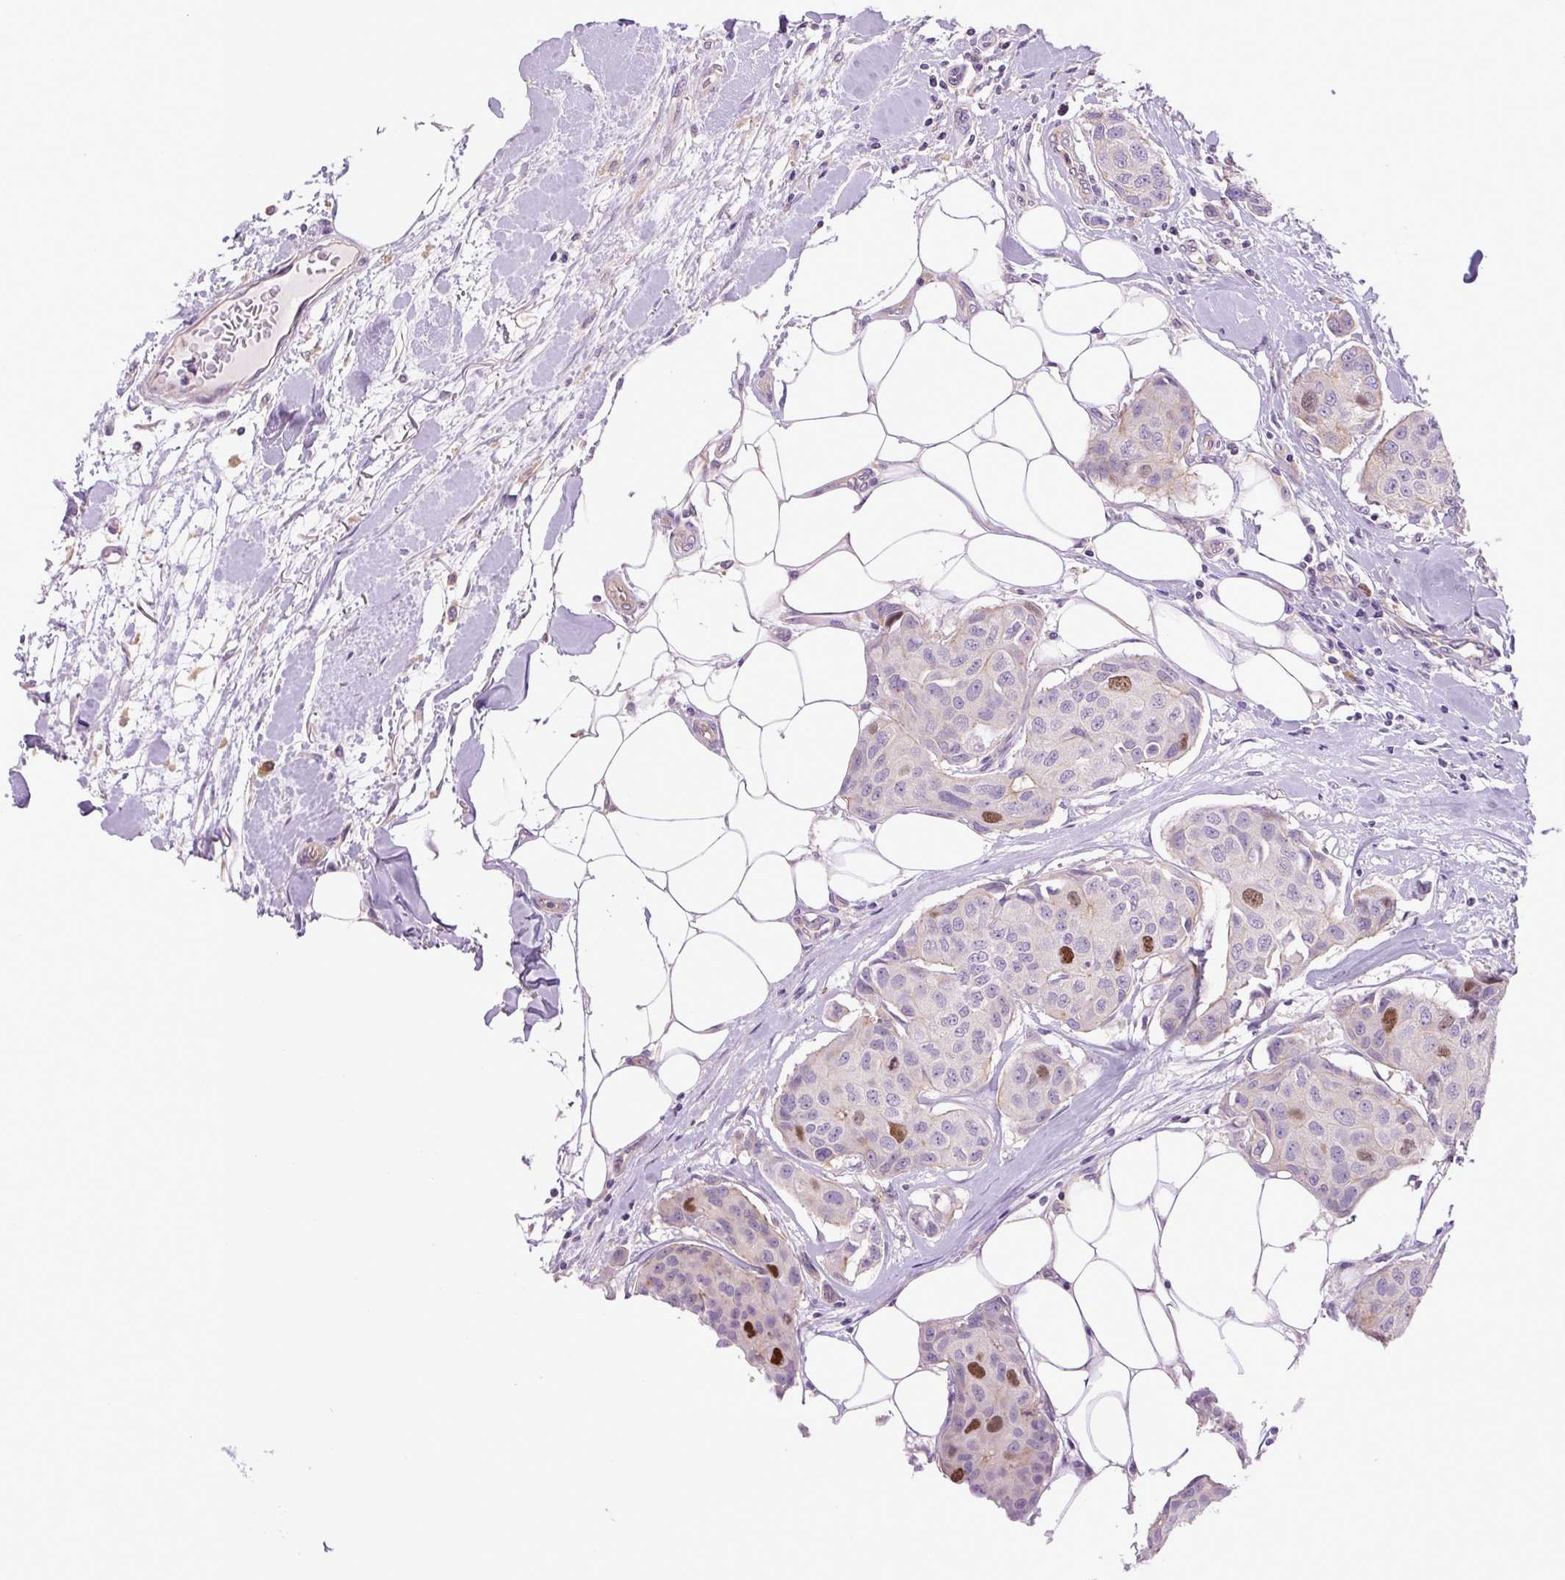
{"staining": {"intensity": "moderate", "quantity": "<25%", "location": "nuclear"}, "tissue": "breast cancer", "cell_type": "Tumor cells", "image_type": "cancer", "snomed": [{"axis": "morphology", "description": "Duct carcinoma"}, {"axis": "topography", "description": "Breast"}, {"axis": "topography", "description": "Lymph node"}], "caption": "A high-resolution photomicrograph shows immunohistochemistry staining of breast cancer, which displays moderate nuclear expression in about <25% of tumor cells.", "gene": "KIFC1", "patient": {"sex": "female", "age": 80}}